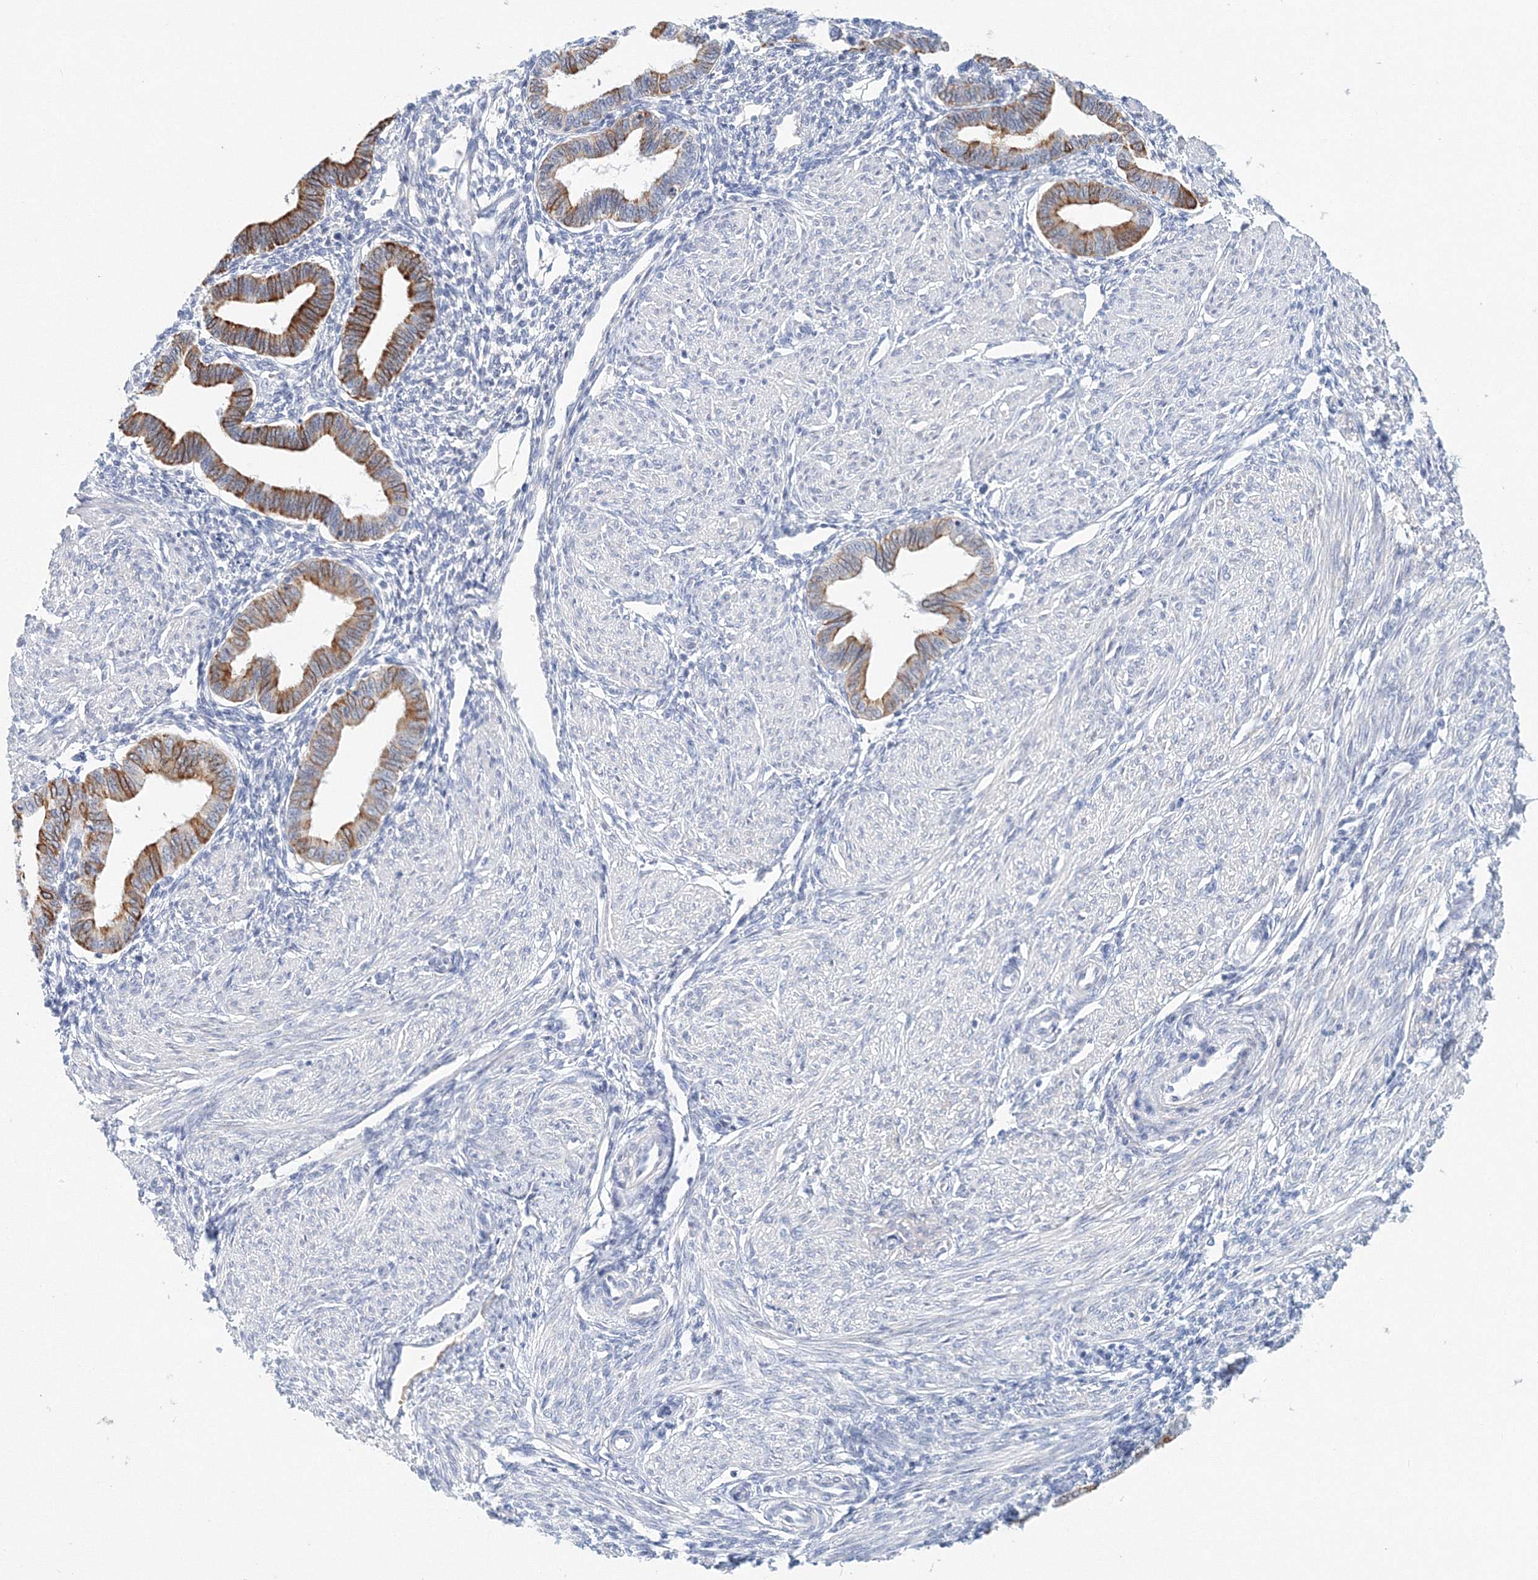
{"staining": {"intensity": "negative", "quantity": "none", "location": "none"}, "tissue": "endometrium", "cell_type": "Cells in endometrial stroma", "image_type": "normal", "snomed": [{"axis": "morphology", "description": "Normal tissue, NOS"}, {"axis": "topography", "description": "Endometrium"}], "caption": "The immunohistochemistry photomicrograph has no significant expression in cells in endometrial stroma of endometrium.", "gene": "LRRIQ4", "patient": {"sex": "female", "age": 53}}